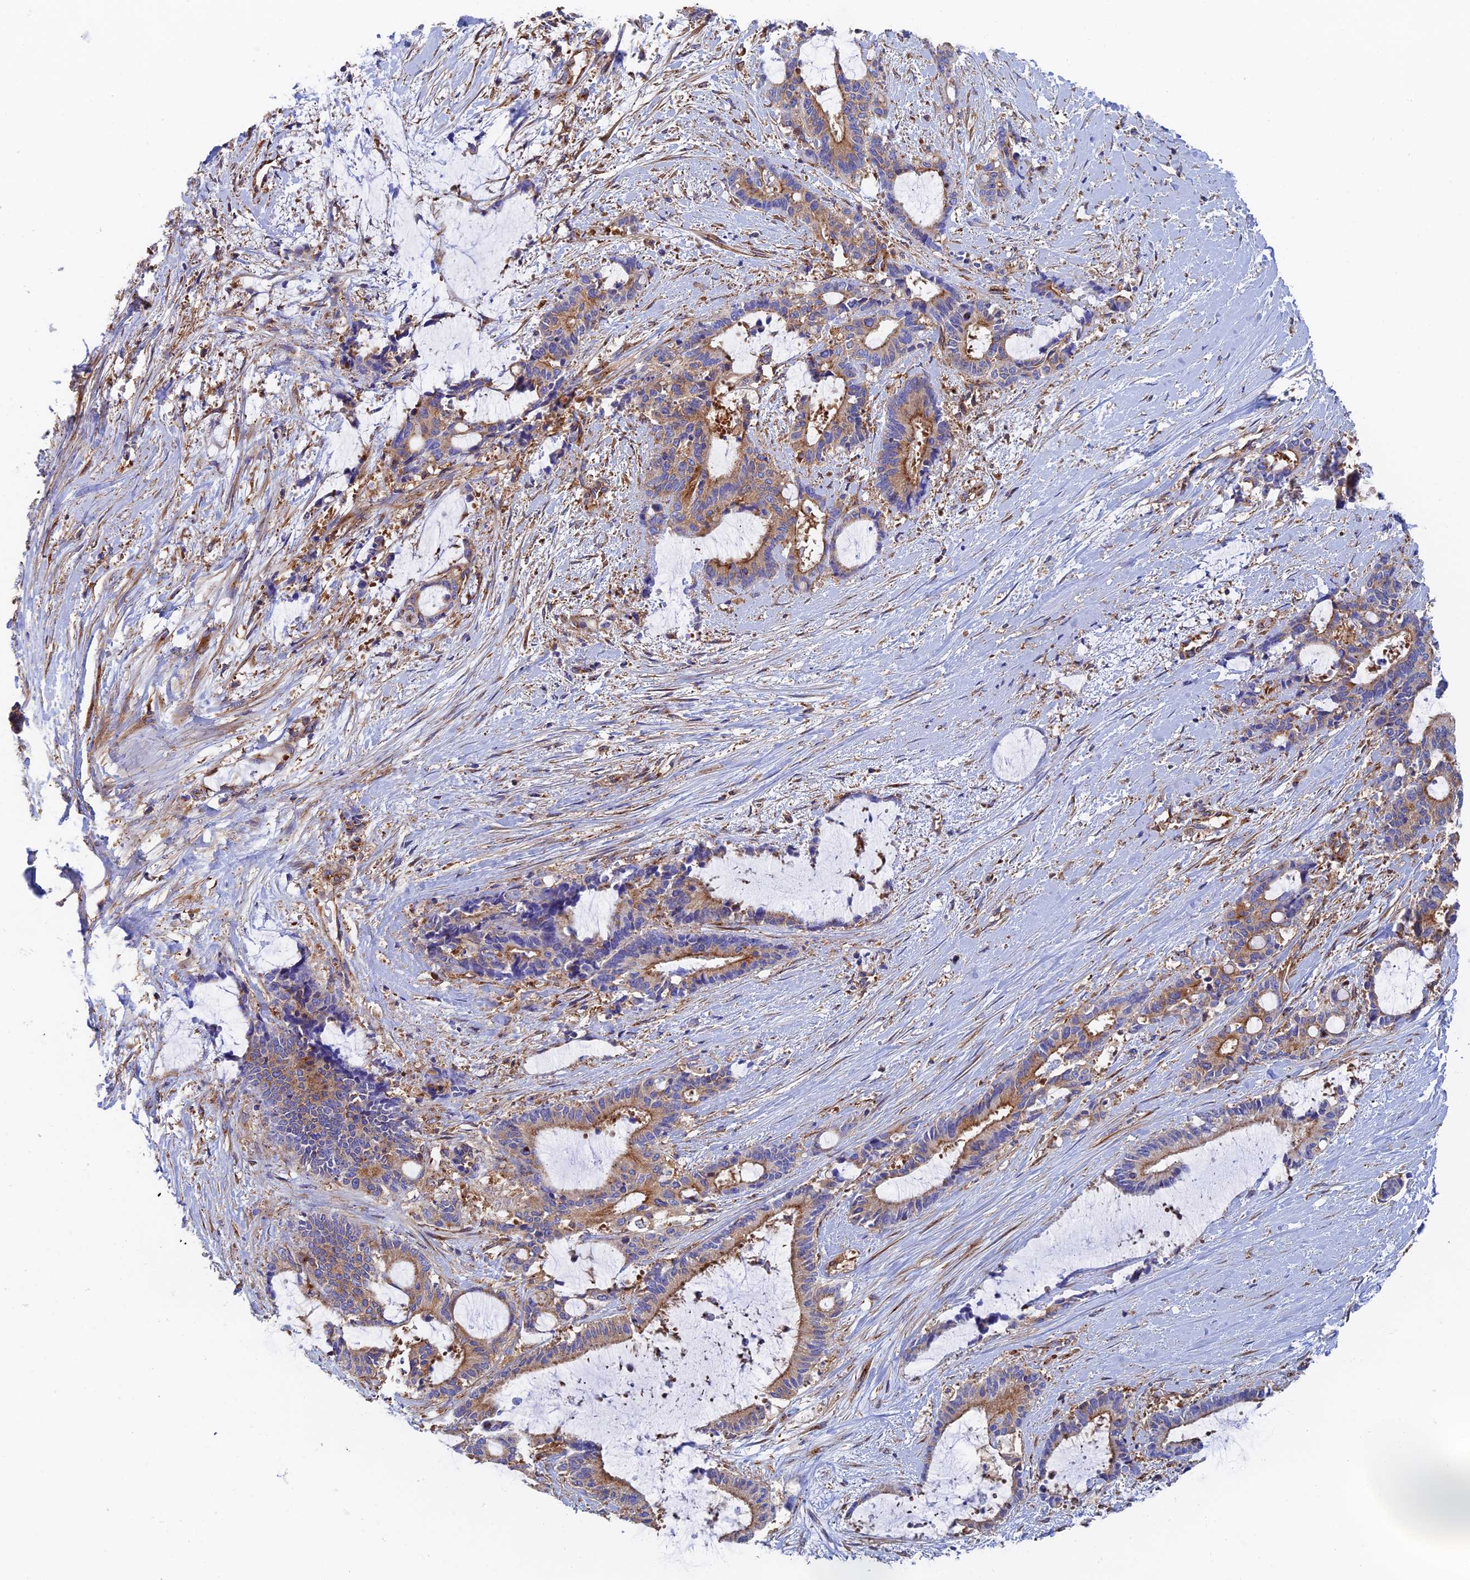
{"staining": {"intensity": "moderate", "quantity": "25%-75%", "location": "cytoplasmic/membranous"}, "tissue": "liver cancer", "cell_type": "Tumor cells", "image_type": "cancer", "snomed": [{"axis": "morphology", "description": "Normal tissue, NOS"}, {"axis": "morphology", "description": "Cholangiocarcinoma"}, {"axis": "topography", "description": "Liver"}, {"axis": "topography", "description": "Peripheral nerve tissue"}], "caption": "Protein staining of cholangiocarcinoma (liver) tissue shows moderate cytoplasmic/membranous positivity in about 25%-75% of tumor cells.", "gene": "DCTN2", "patient": {"sex": "female", "age": 73}}